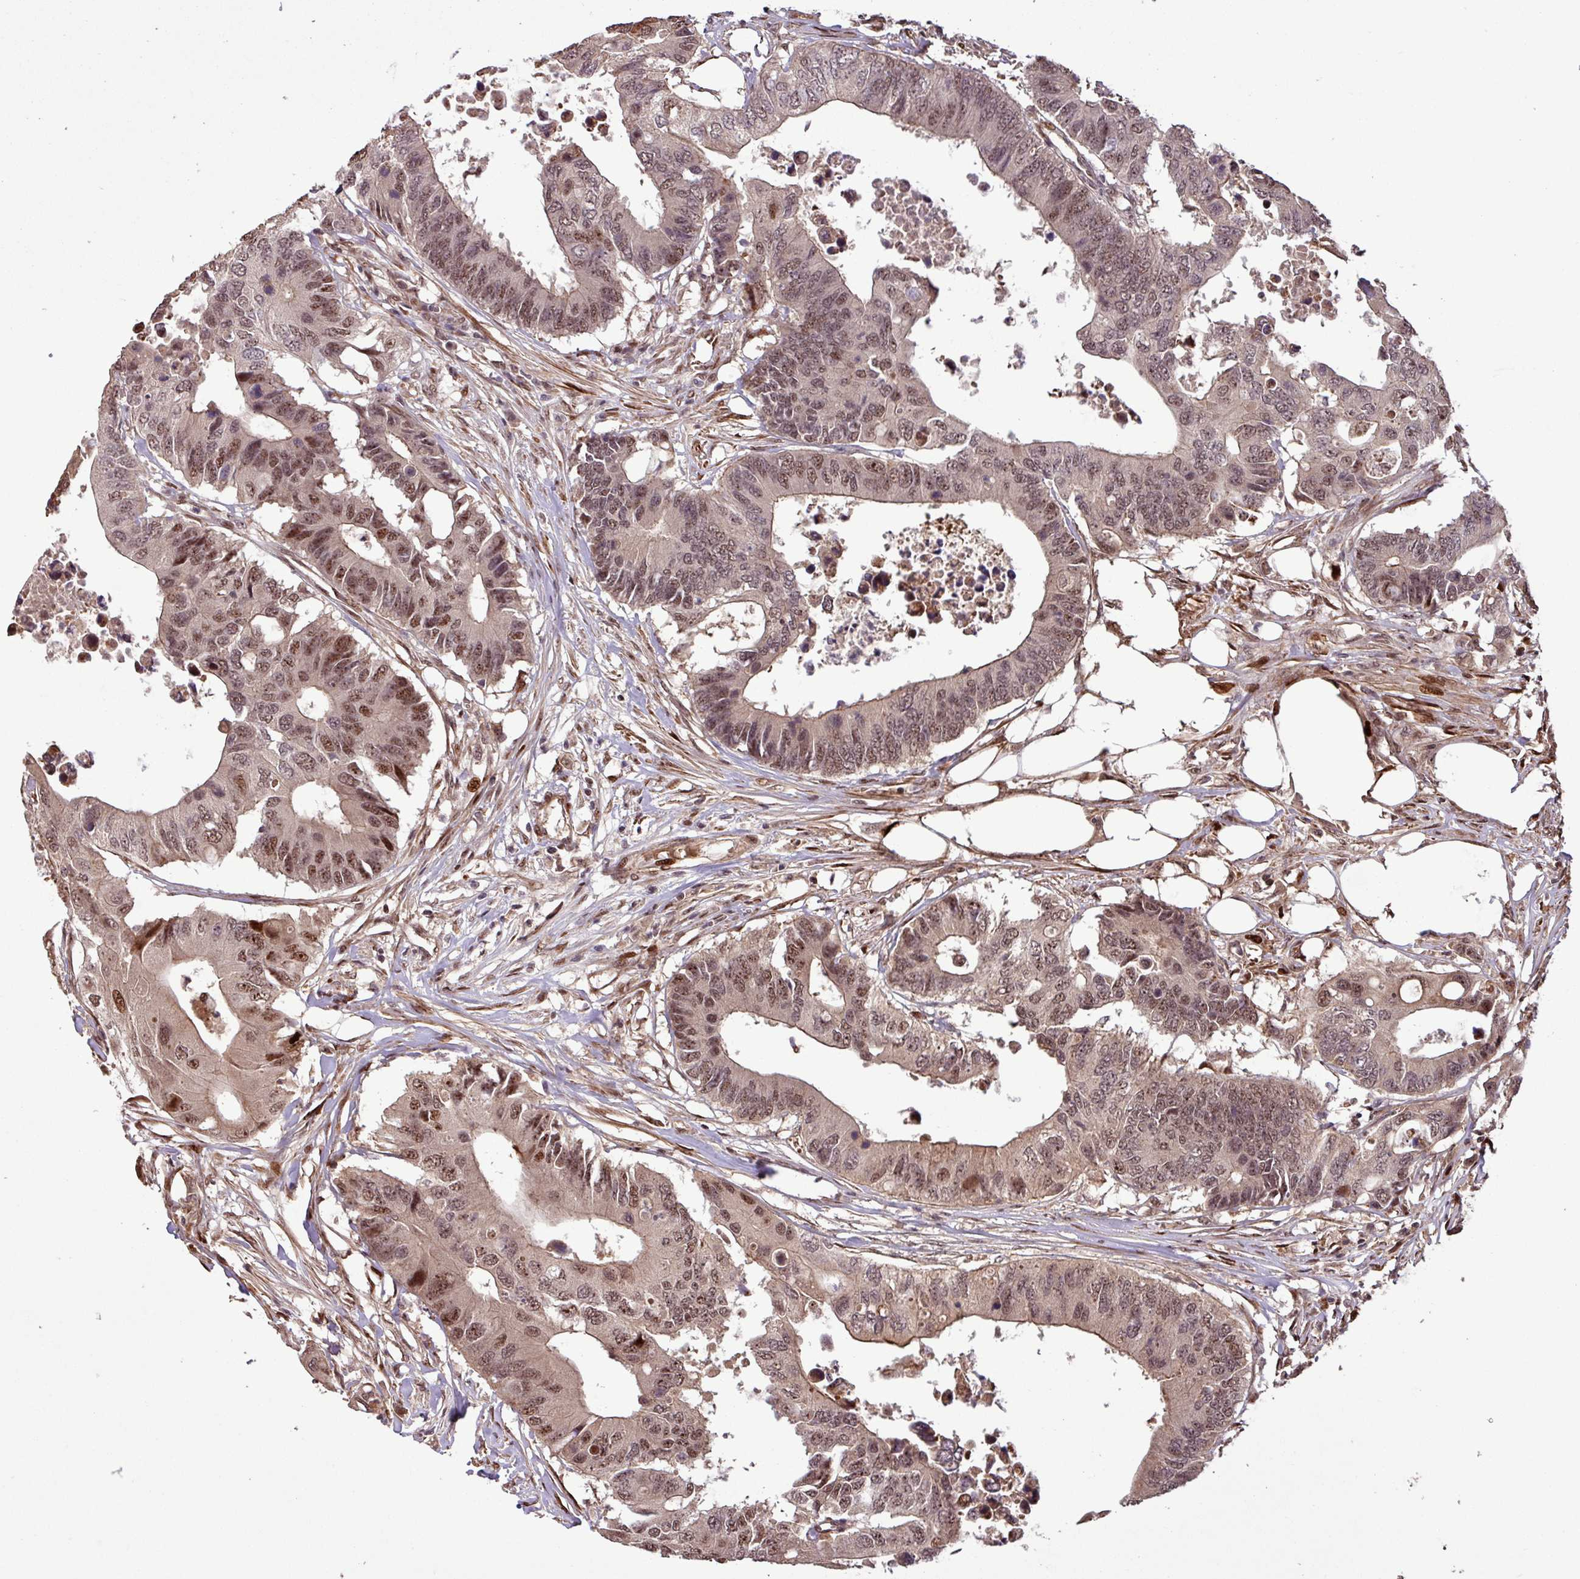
{"staining": {"intensity": "moderate", "quantity": "25%-75%", "location": "nuclear"}, "tissue": "colorectal cancer", "cell_type": "Tumor cells", "image_type": "cancer", "snomed": [{"axis": "morphology", "description": "Adenocarcinoma, NOS"}, {"axis": "topography", "description": "Colon"}], "caption": "Immunohistochemical staining of colorectal cancer (adenocarcinoma) reveals moderate nuclear protein positivity in approximately 25%-75% of tumor cells.", "gene": "SLC22A24", "patient": {"sex": "male", "age": 71}}